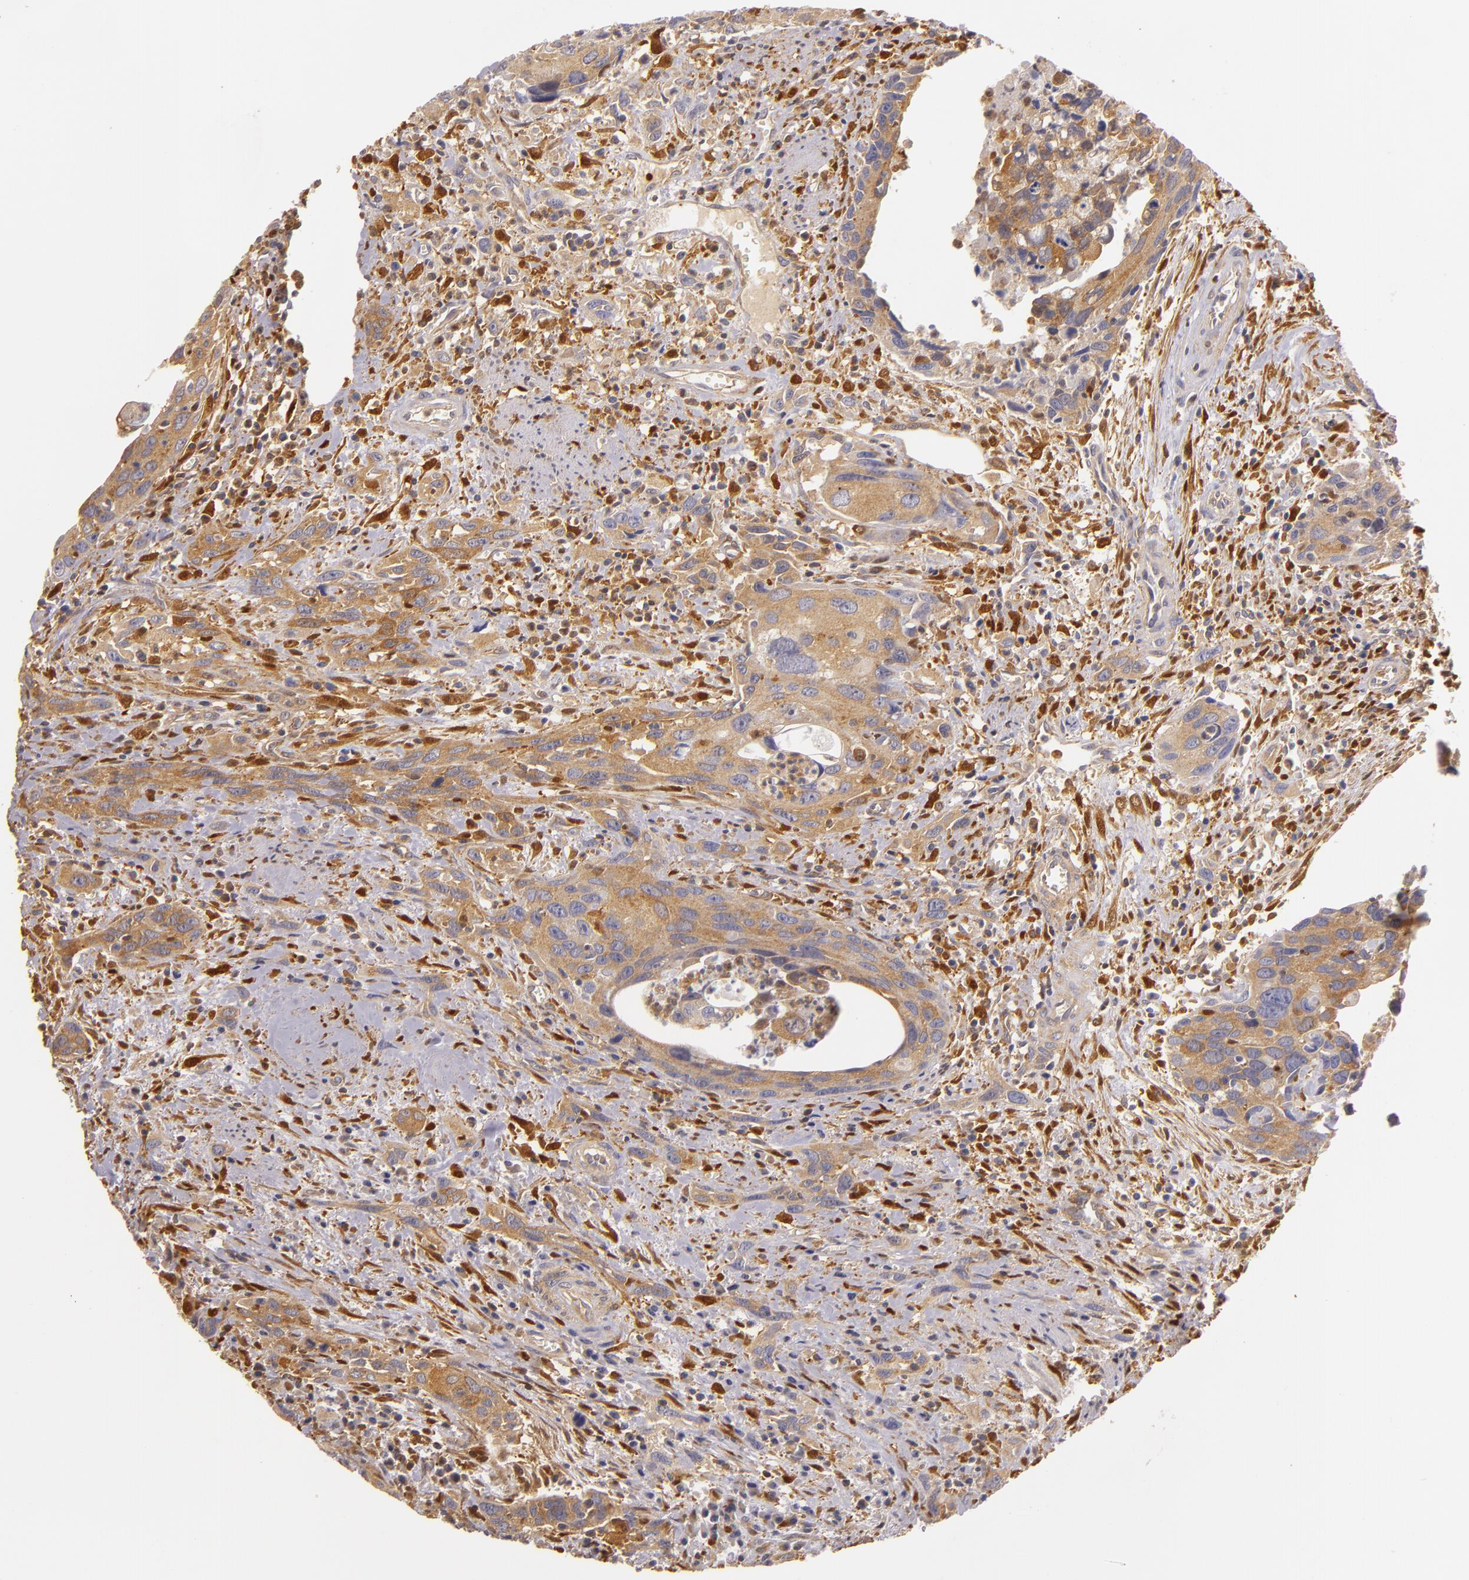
{"staining": {"intensity": "moderate", "quantity": ">75%", "location": "cytoplasmic/membranous"}, "tissue": "urothelial cancer", "cell_type": "Tumor cells", "image_type": "cancer", "snomed": [{"axis": "morphology", "description": "Urothelial carcinoma, High grade"}, {"axis": "topography", "description": "Urinary bladder"}], "caption": "IHC (DAB (3,3'-diaminobenzidine)) staining of urothelial carcinoma (high-grade) demonstrates moderate cytoplasmic/membranous protein positivity in about >75% of tumor cells.", "gene": "TOM1", "patient": {"sex": "male", "age": 71}}